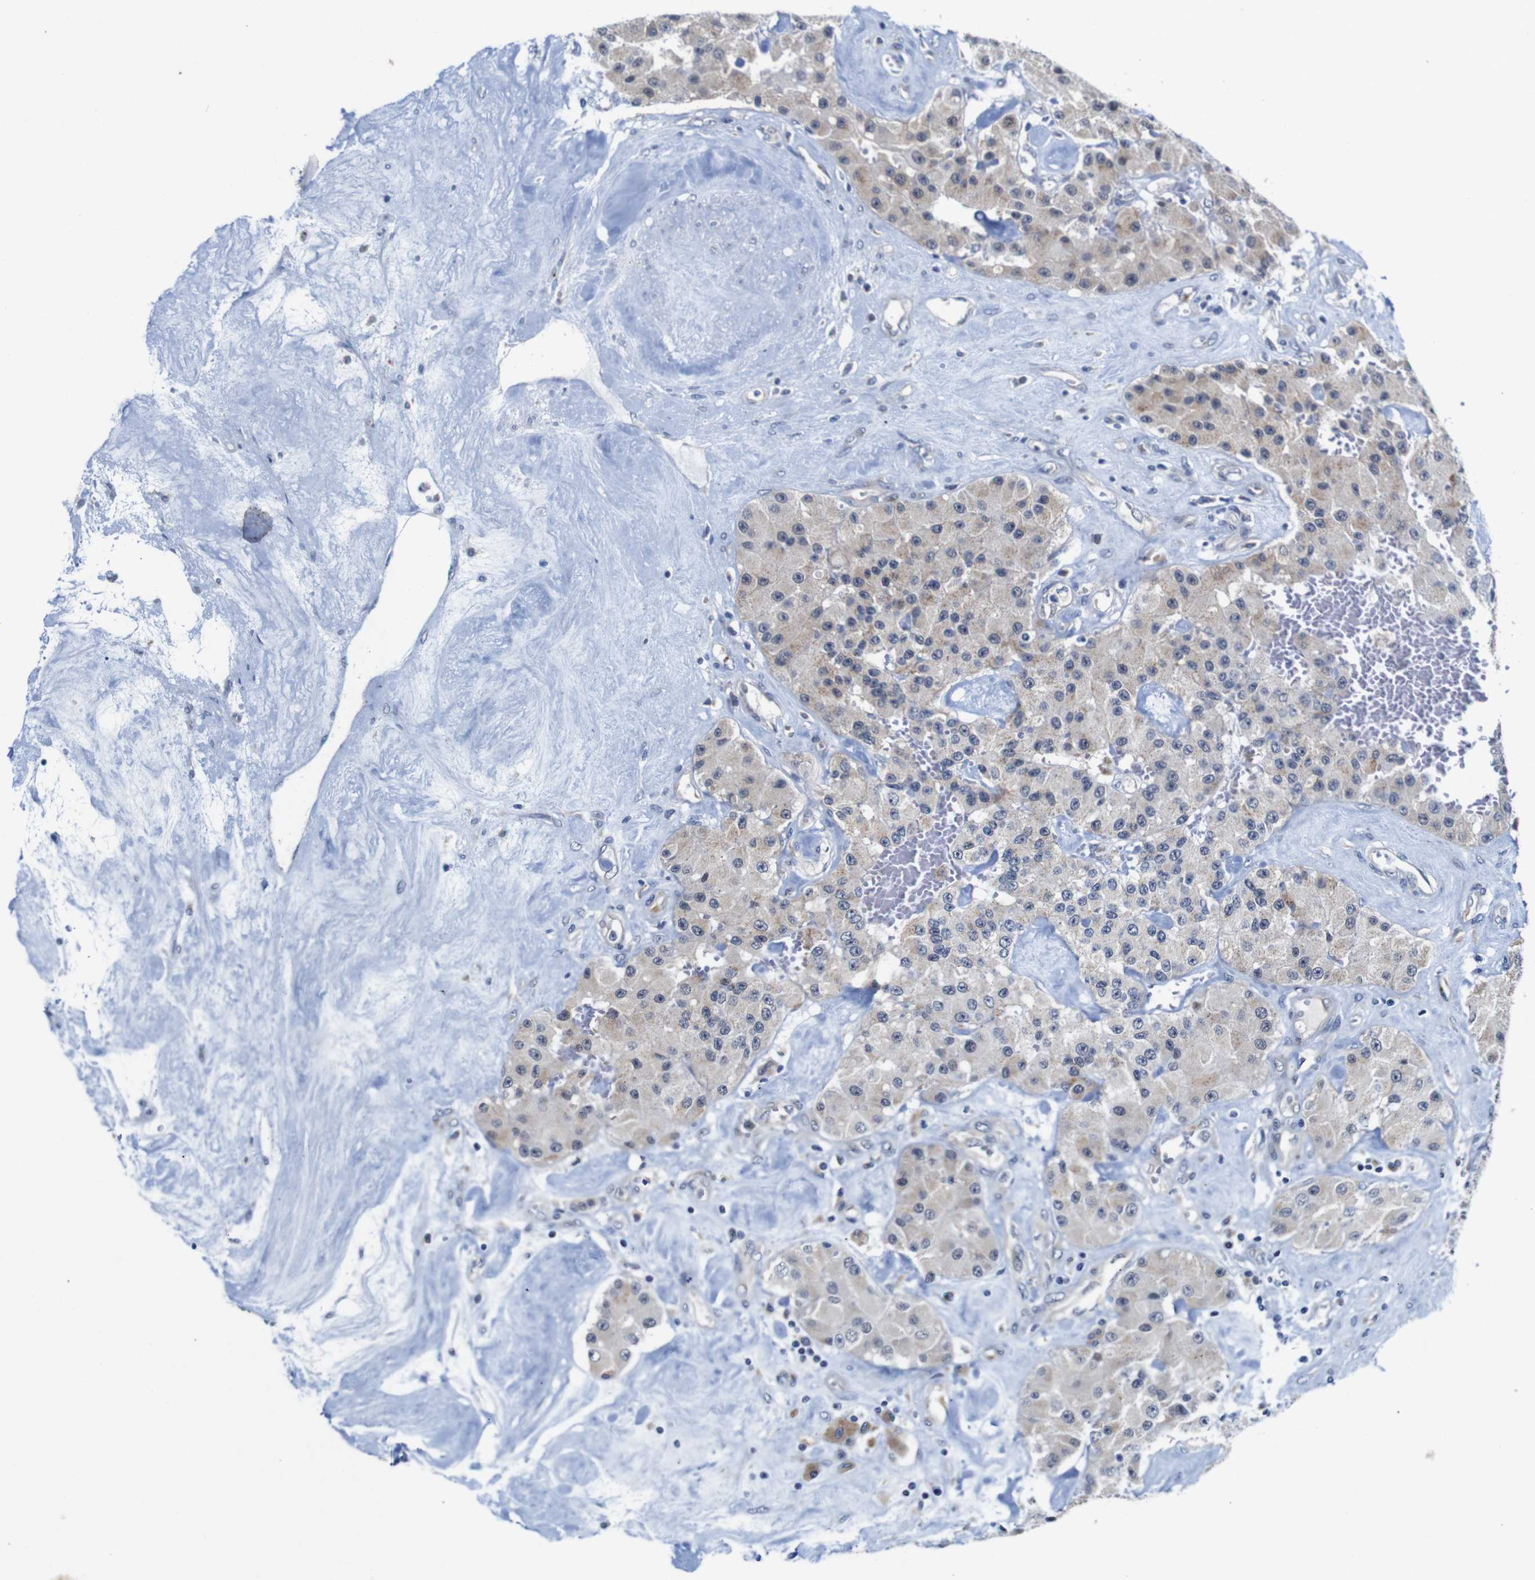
{"staining": {"intensity": "weak", "quantity": ">75%", "location": "cytoplasmic/membranous"}, "tissue": "carcinoid", "cell_type": "Tumor cells", "image_type": "cancer", "snomed": [{"axis": "morphology", "description": "Carcinoid, malignant, NOS"}, {"axis": "topography", "description": "Pancreas"}], "caption": "The immunohistochemical stain highlights weak cytoplasmic/membranous staining in tumor cells of malignant carcinoid tissue. The staining was performed using DAB to visualize the protein expression in brown, while the nuclei were stained in blue with hematoxylin (Magnification: 20x).", "gene": "FURIN", "patient": {"sex": "male", "age": 41}}